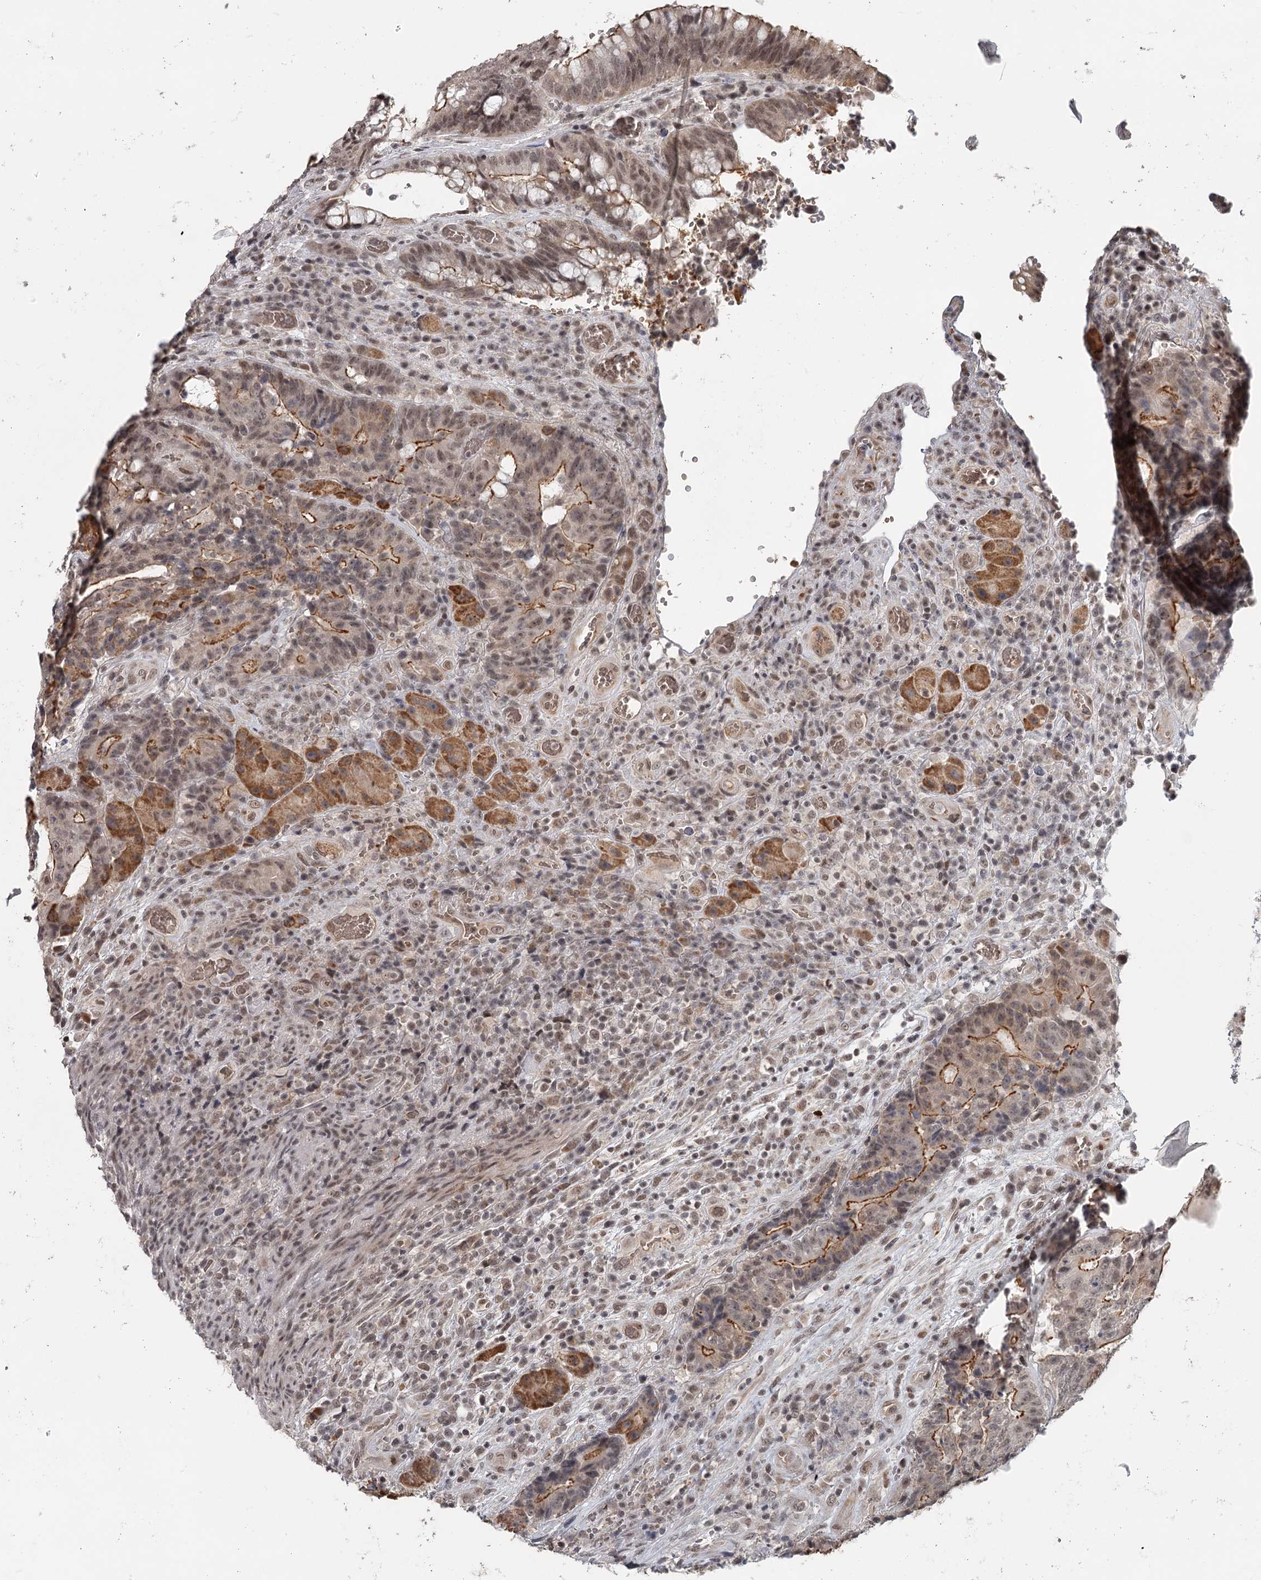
{"staining": {"intensity": "moderate", "quantity": "25%-75%", "location": "cytoplasmic/membranous,nuclear"}, "tissue": "colorectal cancer", "cell_type": "Tumor cells", "image_type": "cancer", "snomed": [{"axis": "morphology", "description": "Adenocarcinoma, NOS"}, {"axis": "topography", "description": "Rectum"}], "caption": "An image of human adenocarcinoma (colorectal) stained for a protein displays moderate cytoplasmic/membranous and nuclear brown staining in tumor cells.", "gene": "FAM13C", "patient": {"sex": "male", "age": 69}}